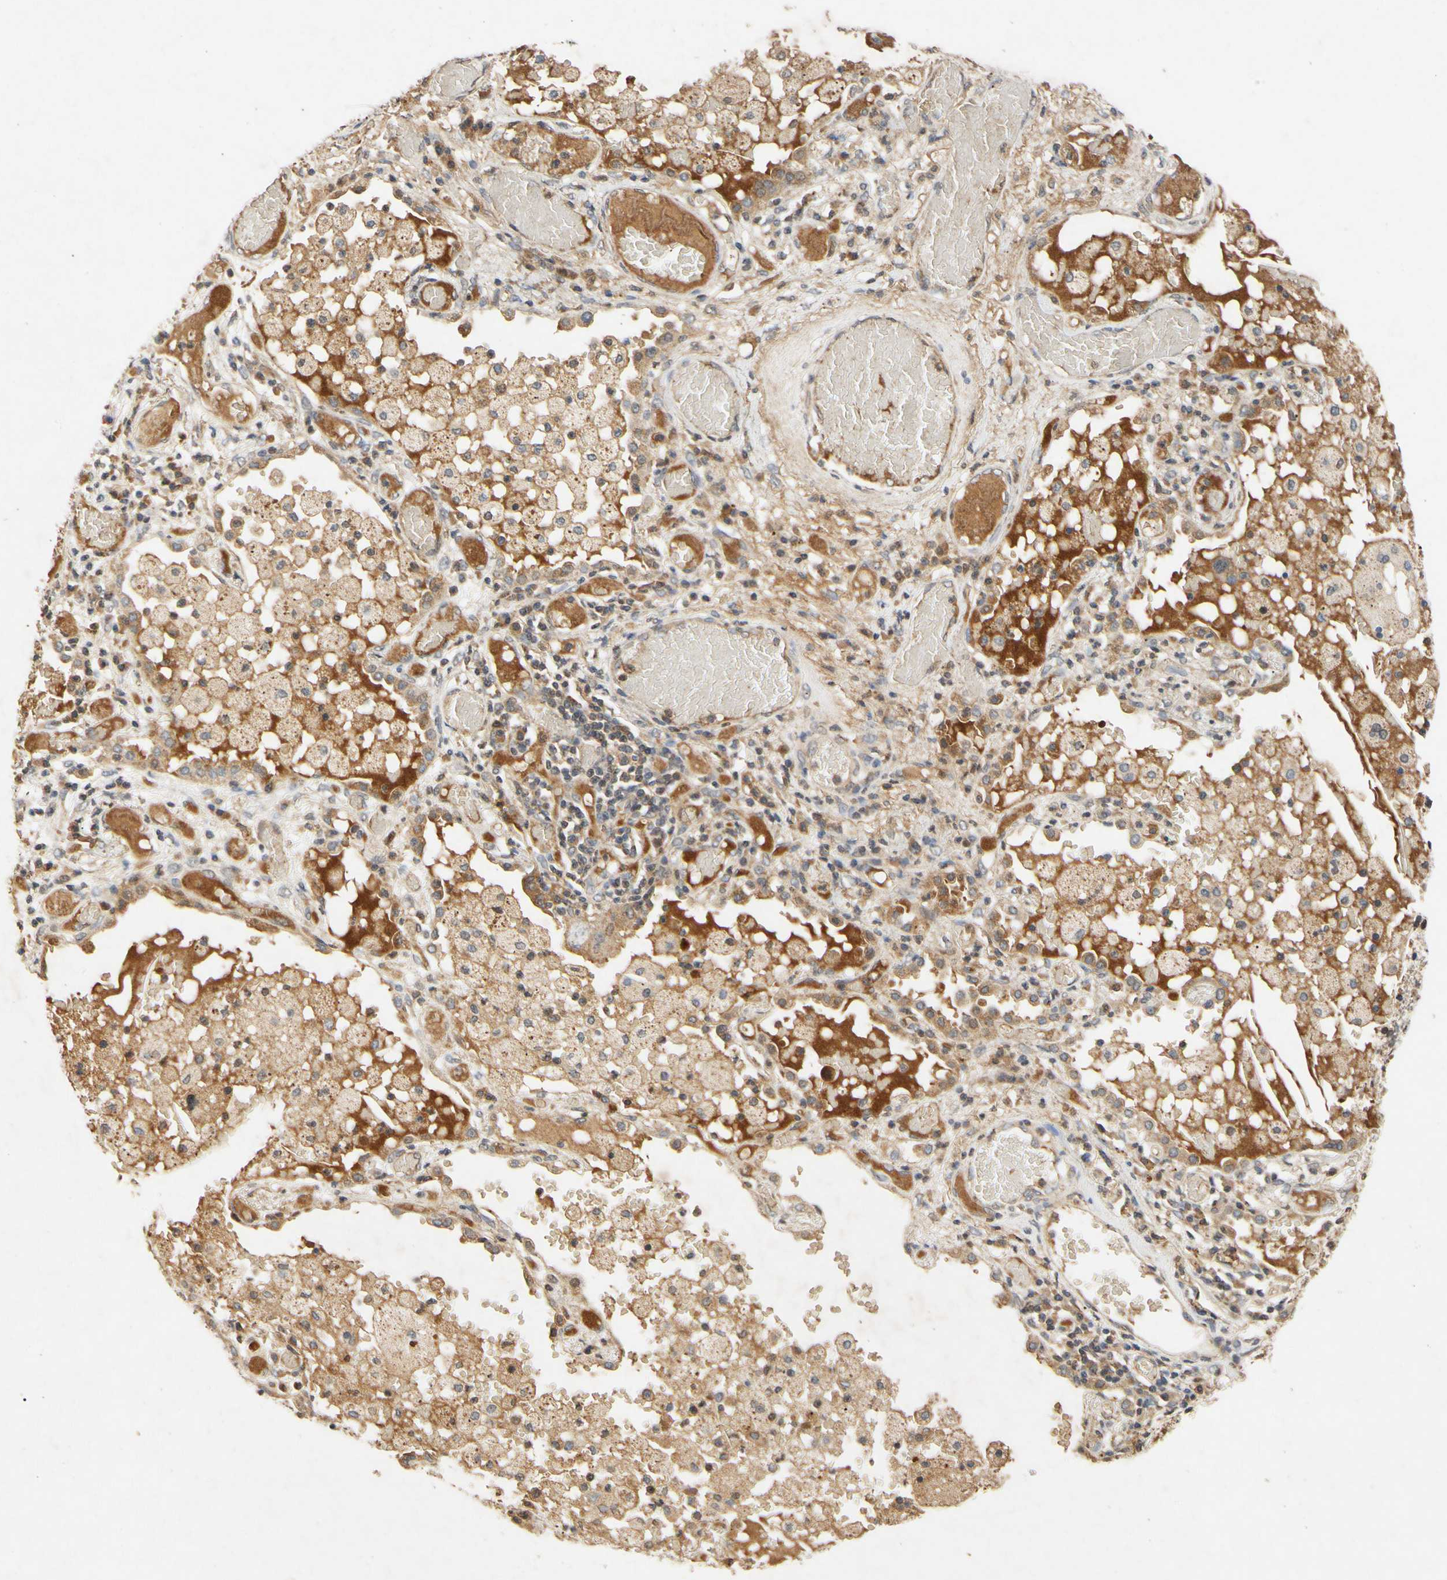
{"staining": {"intensity": "moderate", "quantity": "25%-75%", "location": "cytoplasmic/membranous"}, "tissue": "lung cancer", "cell_type": "Tumor cells", "image_type": "cancer", "snomed": [{"axis": "morphology", "description": "Squamous cell carcinoma, NOS"}, {"axis": "topography", "description": "Lung"}], "caption": "High-power microscopy captured an IHC image of lung squamous cell carcinoma, revealing moderate cytoplasmic/membranous positivity in approximately 25%-75% of tumor cells. The protein of interest is stained brown, and the nuclei are stained in blue (DAB IHC with brightfield microscopy, high magnification).", "gene": "CP", "patient": {"sex": "male", "age": 71}}